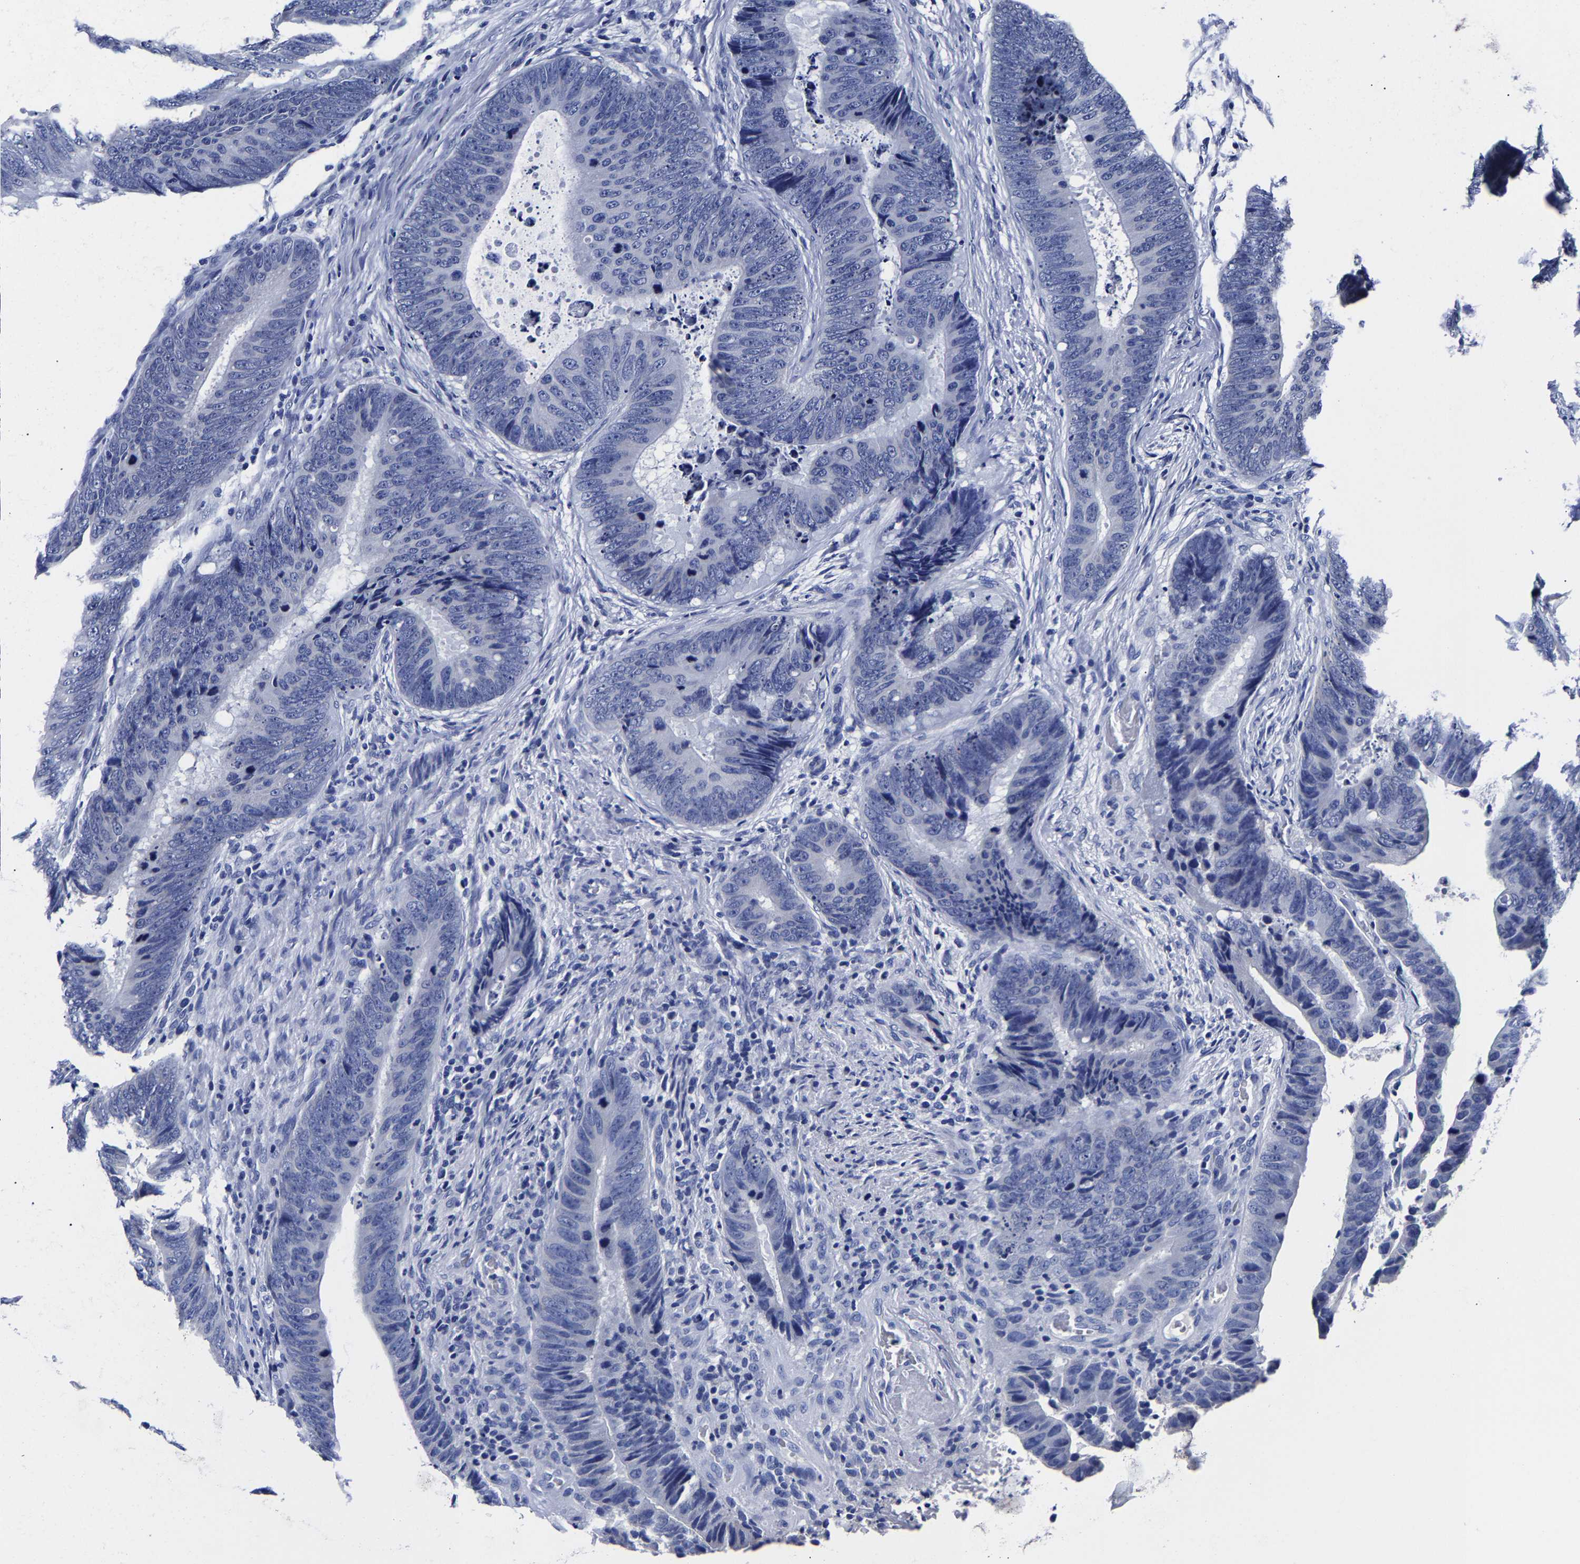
{"staining": {"intensity": "negative", "quantity": "none", "location": "none"}, "tissue": "colorectal cancer", "cell_type": "Tumor cells", "image_type": "cancer", "snomed": [{"axis": "morphology", "description": "Adenocarcinoma, NOS"}, {"axis": "topography", "description": "Colon"}], "caption": "This histopathology image is of adenocarcinoma (colorectal) stained with immunohistochemistry to label a protein in brown with the nuclei are counter-stained blue. There is no staining in tumor cells.", "gene": "CPA2", "patient": {"sex": "male", "age": 56}}